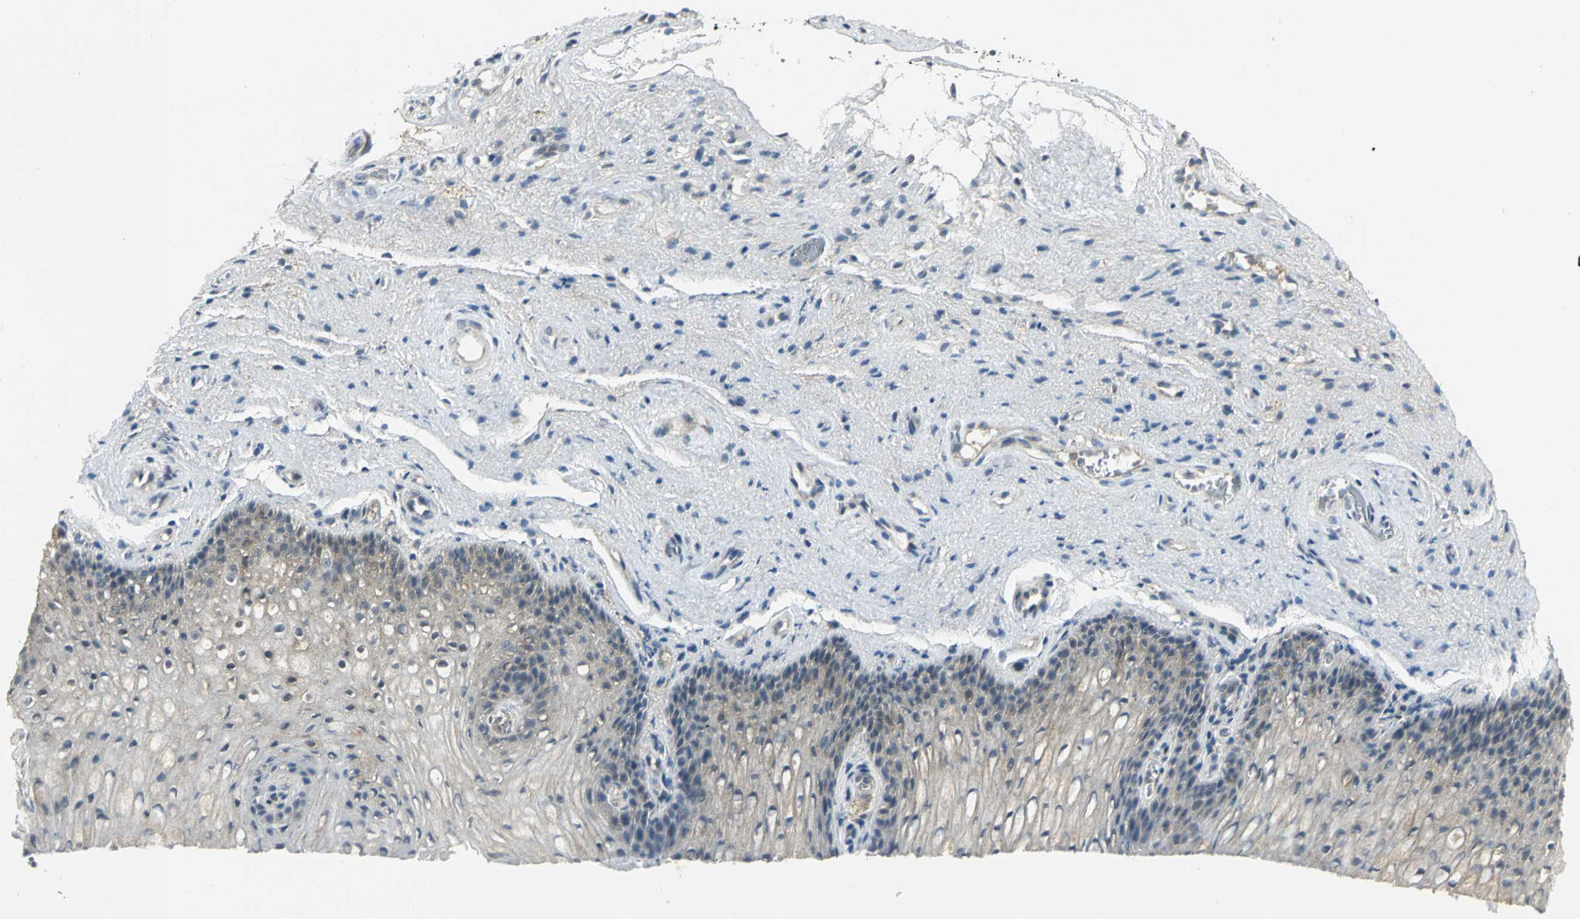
{"staining": {"intensity": "weak", "quantity": ">75%", "location": "cytoplasmic/membranous"}, "tissue": "vagina", "cell_type": "Squamous epithelial cells", "image_type": "normal", "snomed": [{"axis": "morphology", "description": "Normal tissue, NOS"}, {"axis": "topography", "description": "Vagina"}], "caption": "Normal vagina was stained to show a protein in brown. There is low levels of weak cytoplasmic/membranous positivity in approximately >75% of squamous epithelial cells.", "gene": "MAPK8IP3", "patient": {"sex": "female", "age": 34}}